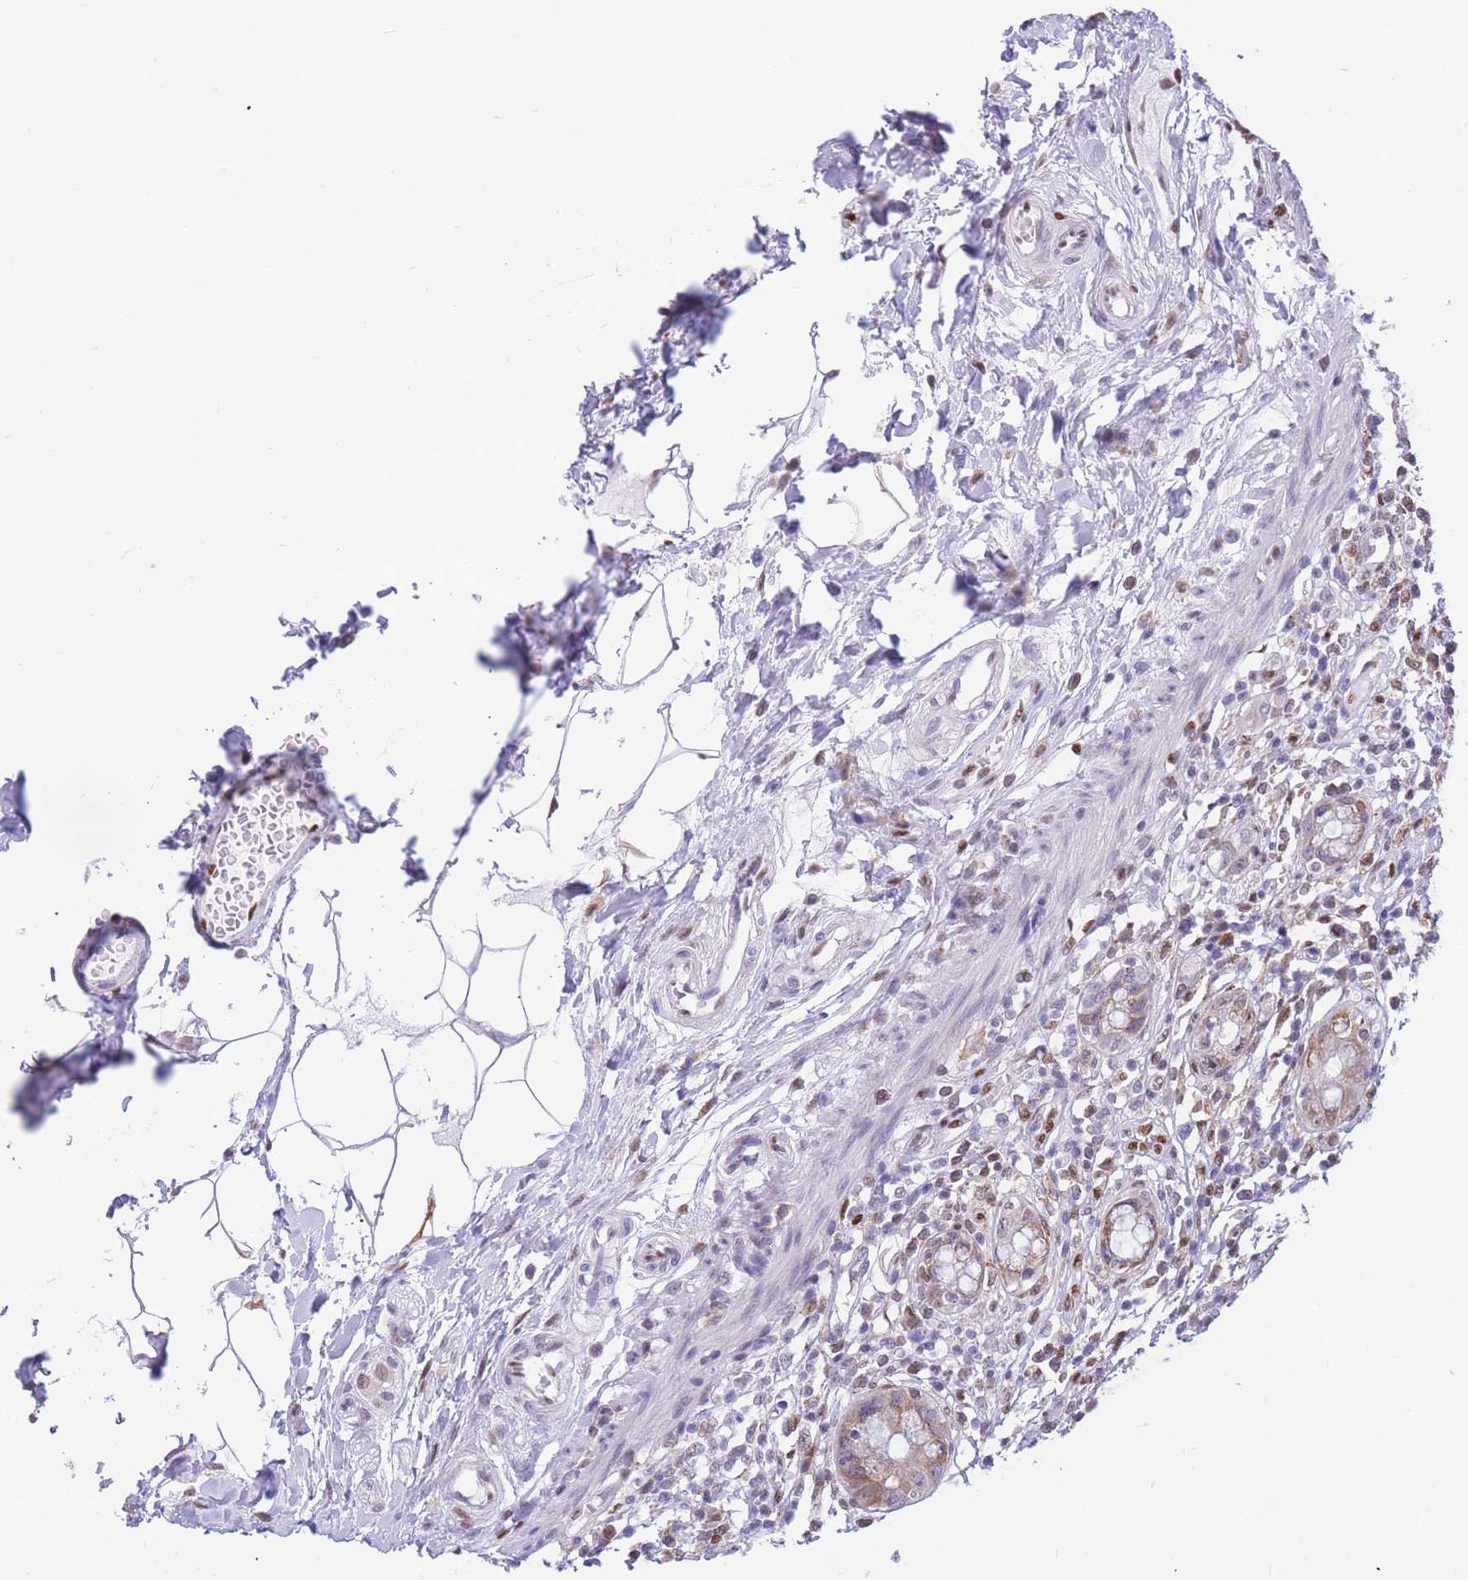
{"staining": {"intensity": "moderate", "quantity": "<25%", "location": "cytoplasmic/membranous"}, "tissue": "rectum", "cell_type": "Glandular cells", "image_type": "normal", "snomed": [{"axis": "morphology", "description": "Normal tissue, NOS"}, {"axis": "topography", "description": "Rectum"}], "caption": "Immunohistochemistry staining of unremarkable rectum, which reveals low levels of moderate cytoplasmic/membranous staining in about <25% of glandular cells indicating moderate cytoplasmic/membranous protein positivity. The staining was performed using DAB (3,3'-diaminobenzidine) (brown) for protein detection and nuclei were counterstained in hematoxylin (blue).", "gene": "FAM153A", "patient": {"sex": "female", "age": 57}}